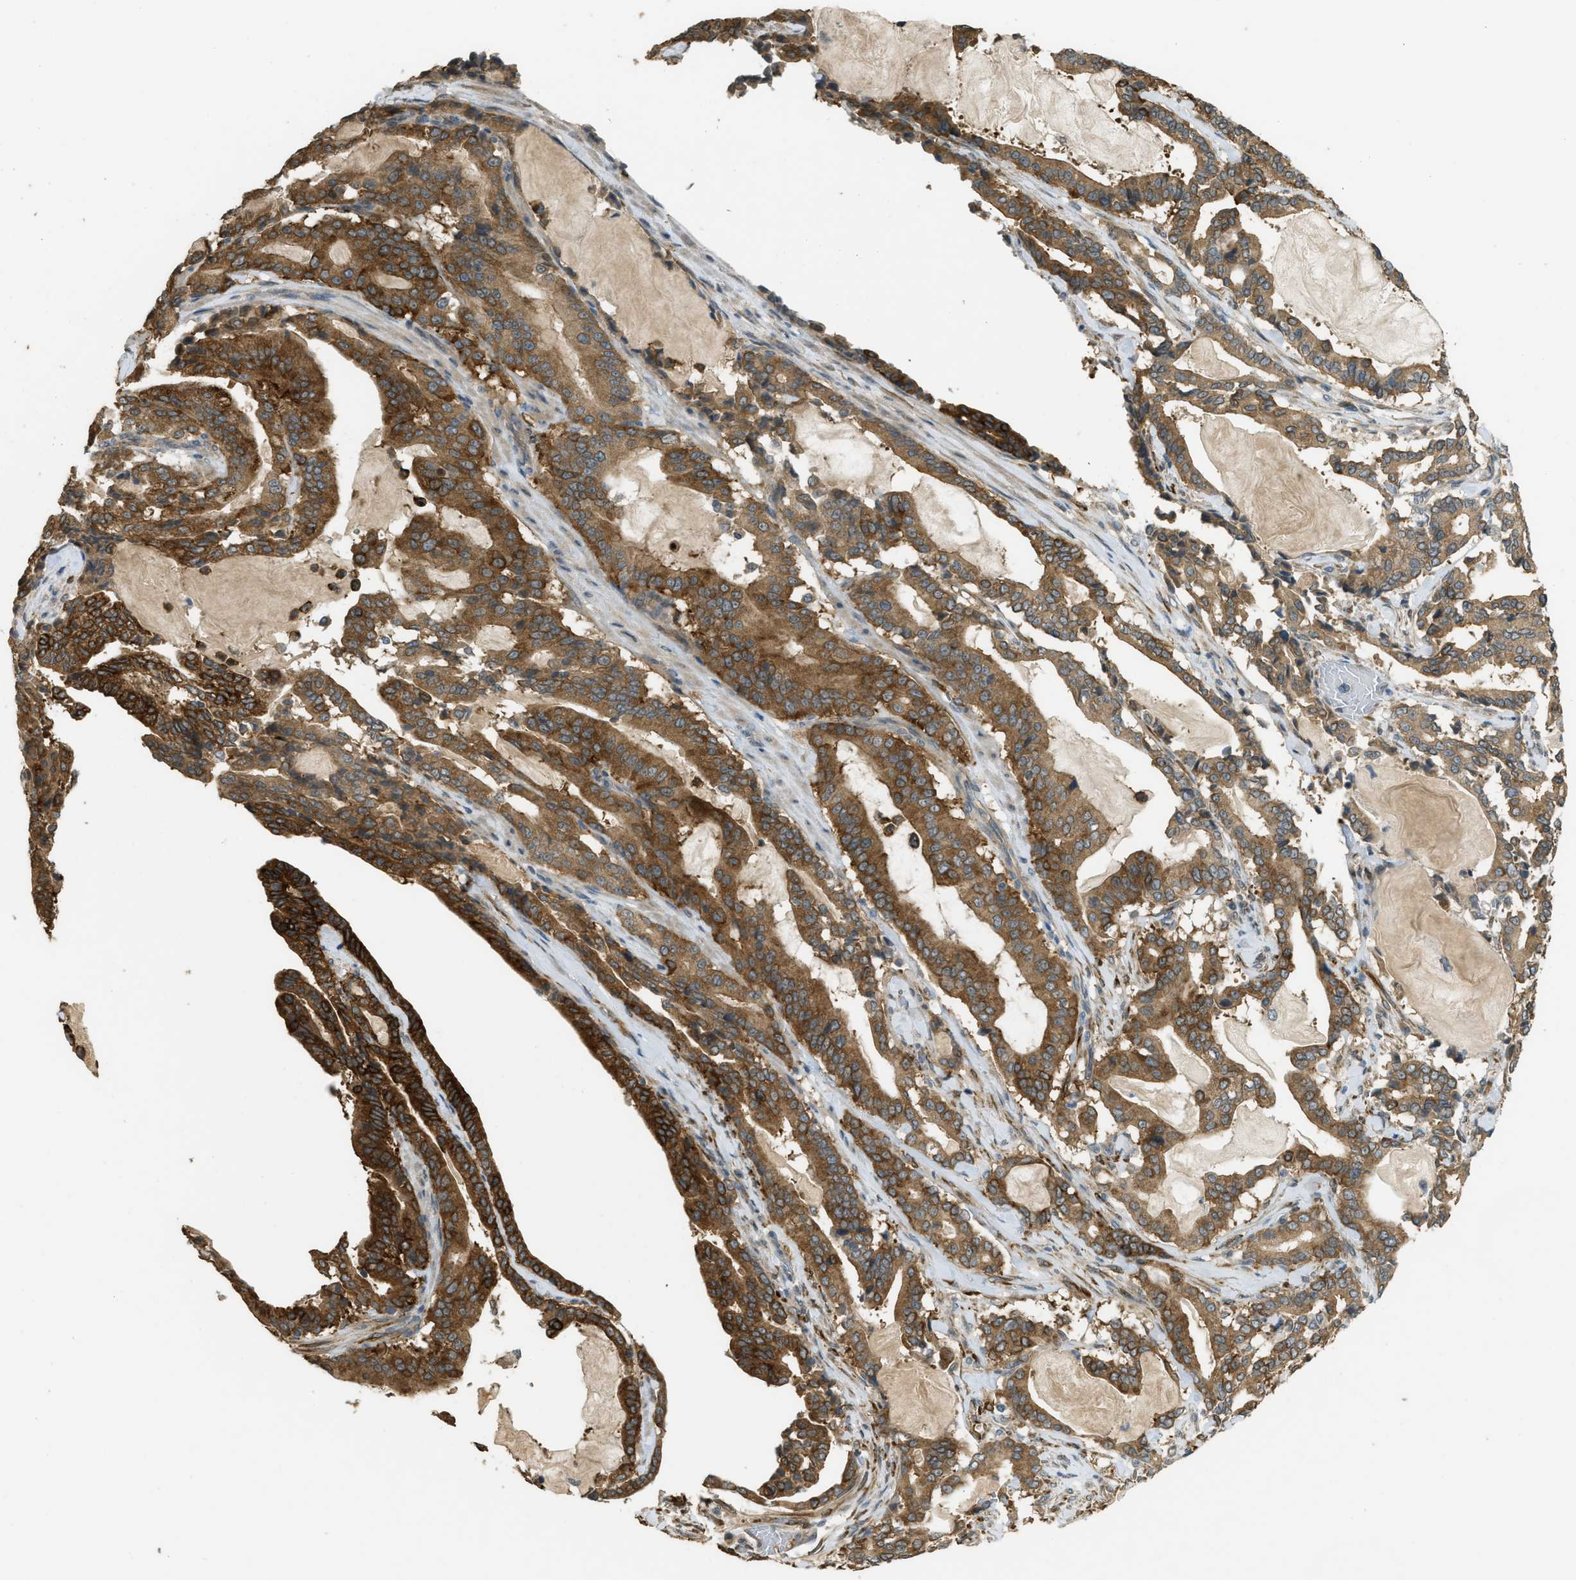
{"staining": {"intensity": "strong", "quantity": ">75%", "location": "cytoplasmic/membranous"}, "tissue": "pancreatic cancer", "cell_type": "Tumor cells", "image_type": "cancer", "snomed": [{"axis": "morphology", "description": "Adenocarcinoma, NOS"}, {"axis": "topography", "description": "Pancreas"}], "caption": "The micrograph reveals immunohistochemical staining of pancreatic adenocarcinoma. There is strong cytoplasmic/membranous staining is seen in approximately >75% of tumor cells.", "gene": "IGF2BP2", "patient": {"sex": "male", "age": 63}}